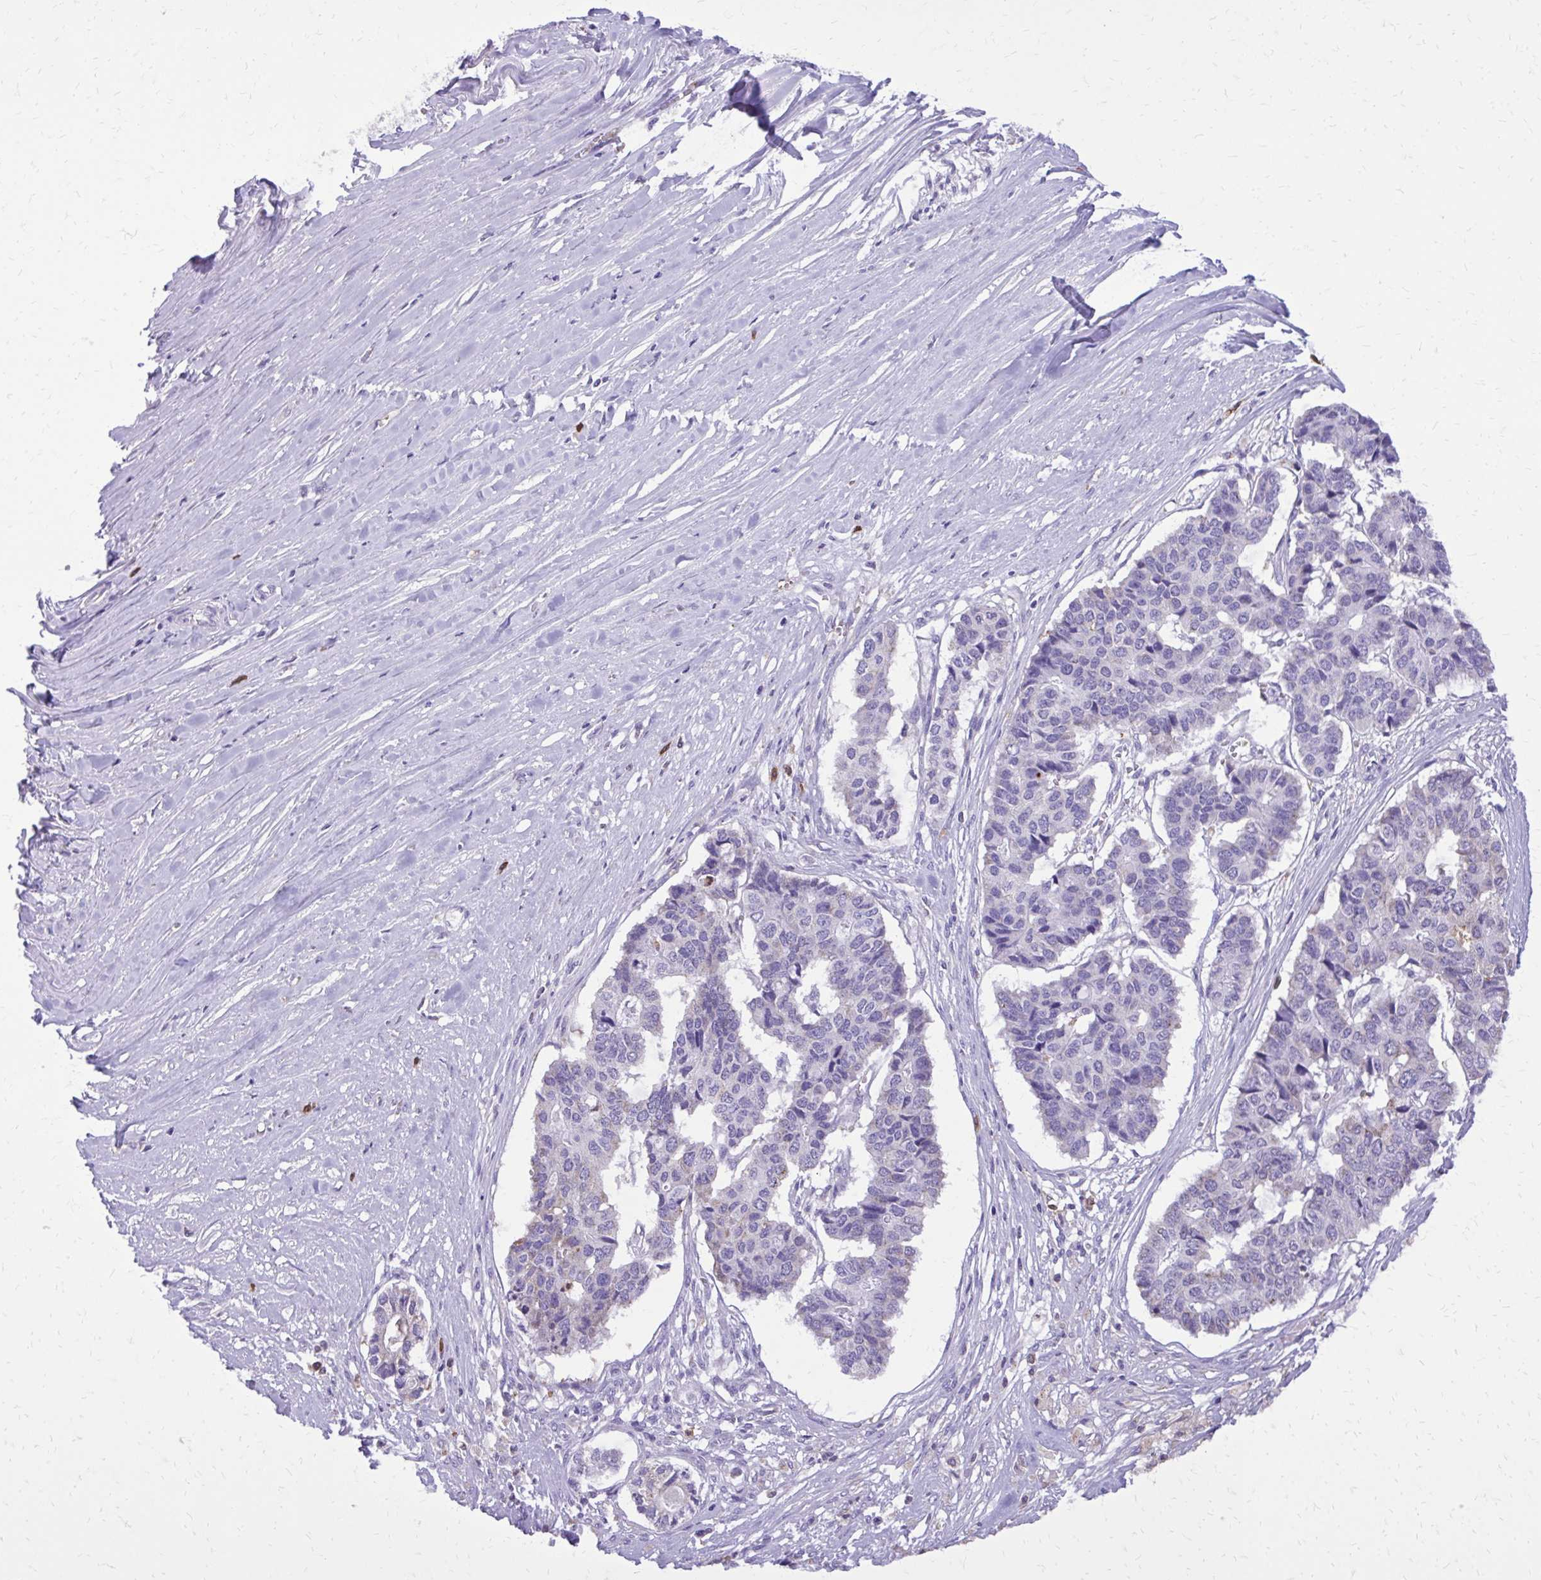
{"staining": {"intensity": "negative", "quantity": "none", "location": "none"}, "tissue": "pancreatic cancer", "cell_type": "Tumor cells", "image_type": "cancer", "snomed": [{"axis": "morphology", "description": "Adenocarcinoma, NOS"}, {"axis": "topography", "description": "Pancreas"}], "caption": "Immunohistochemistry (IHC) of pancreatic cancer (adenocarcinoma) displays no expression in tumor cells. Nuclei are stained in blue.", "gene": "CAT", "patient": {"sex": "male", "age": 50}}